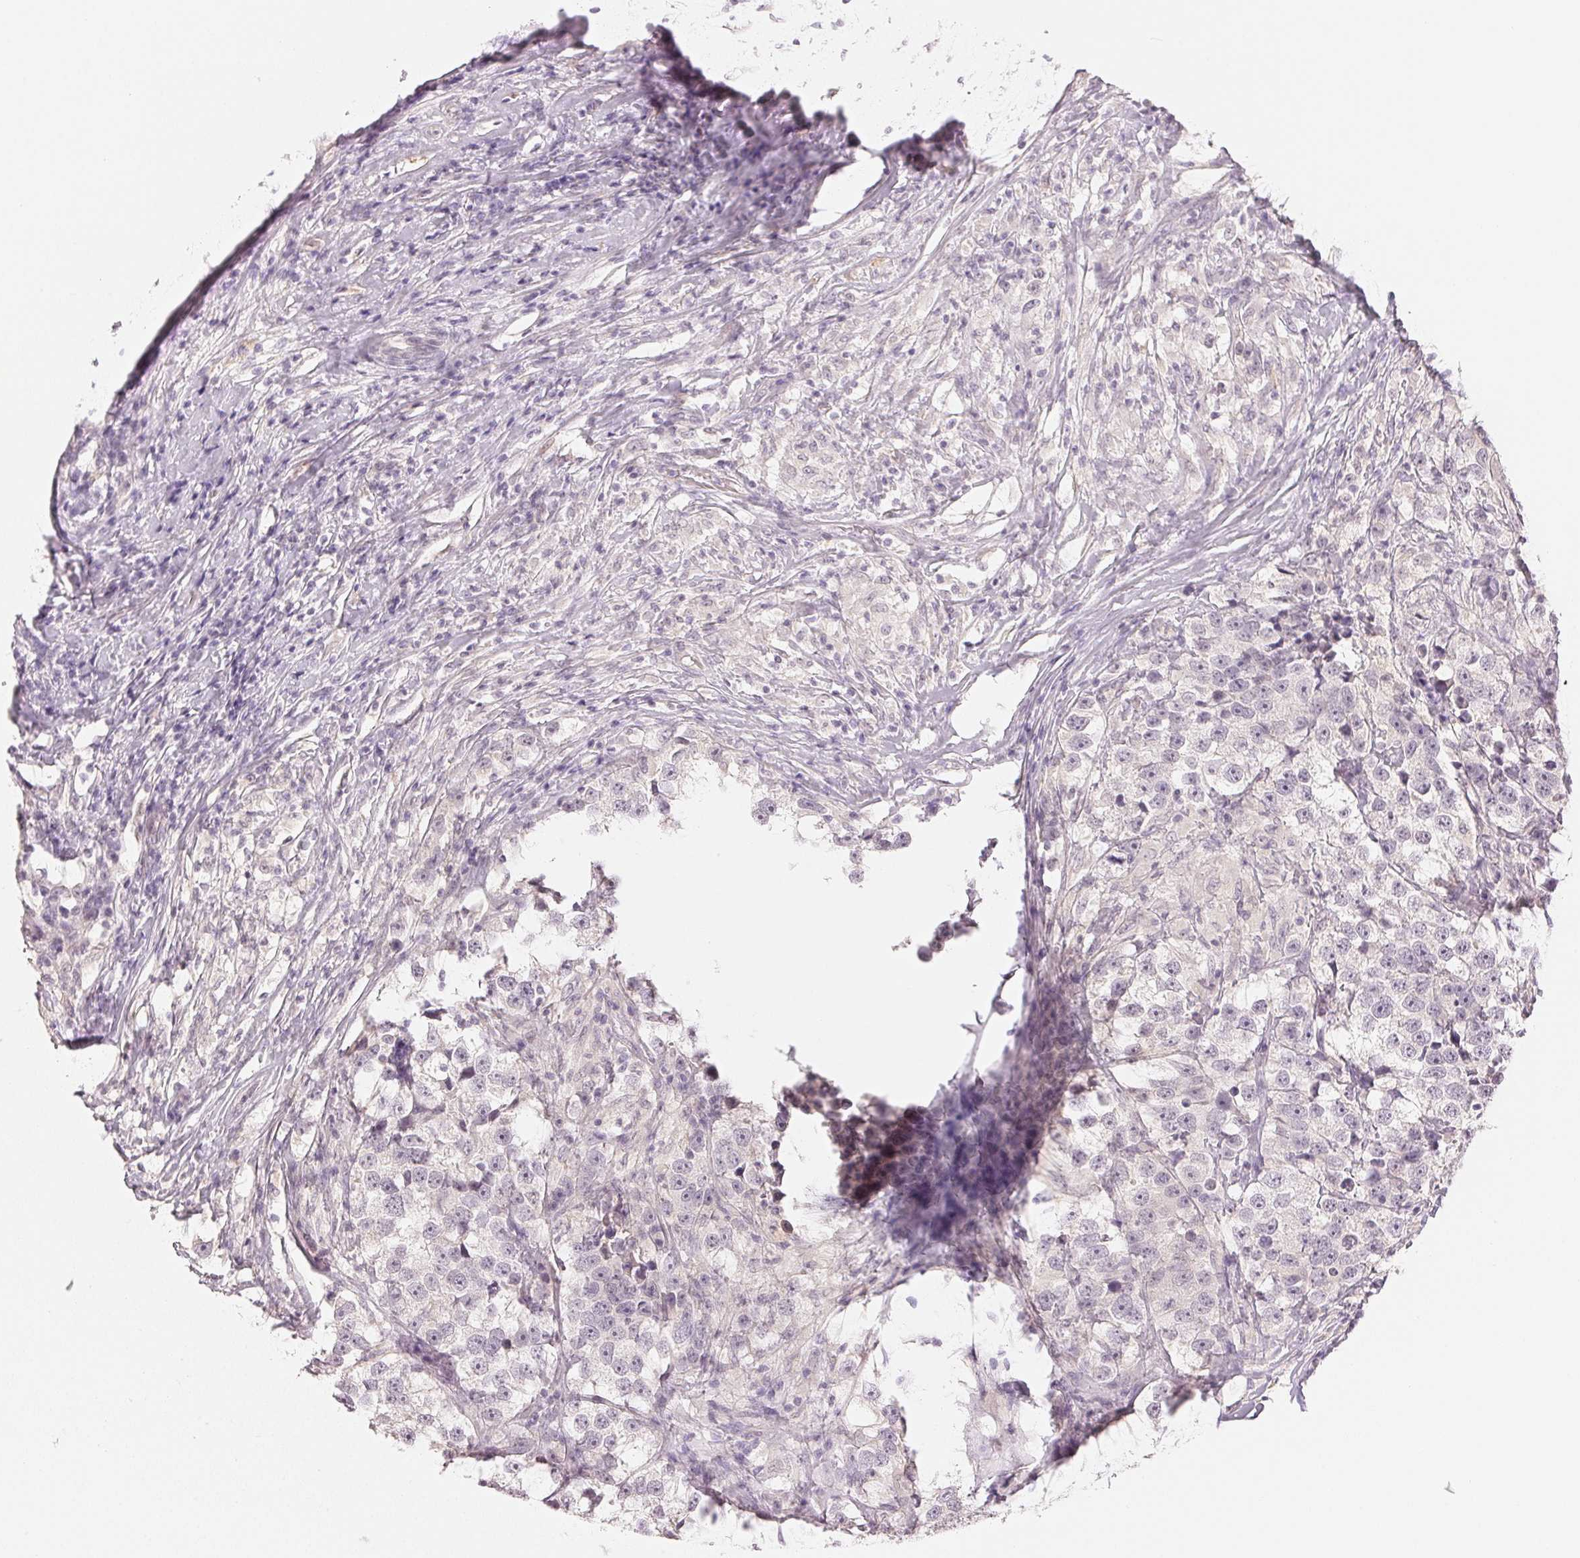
{"staining": {"intensity": "negative", "quantity": "none", "location": "none"}, "tissue": "testis cancer", "cell_type": "Tumor cells", "image_type": "cancer", "snomed": [{"axis": "morphology", "description": "Seminoma, NOS"}, {"axis": "topography", "description": "Testis"}], "caption": "High magnification brightfield microscopy of testis cancer (seminoma) stained with DAB (brown) and counterstained with hematoxylin (blue): tumor cells show no significant staining.", "gene": "MAP1LC3A", "patient": {"sex": "male", "age": 46}}